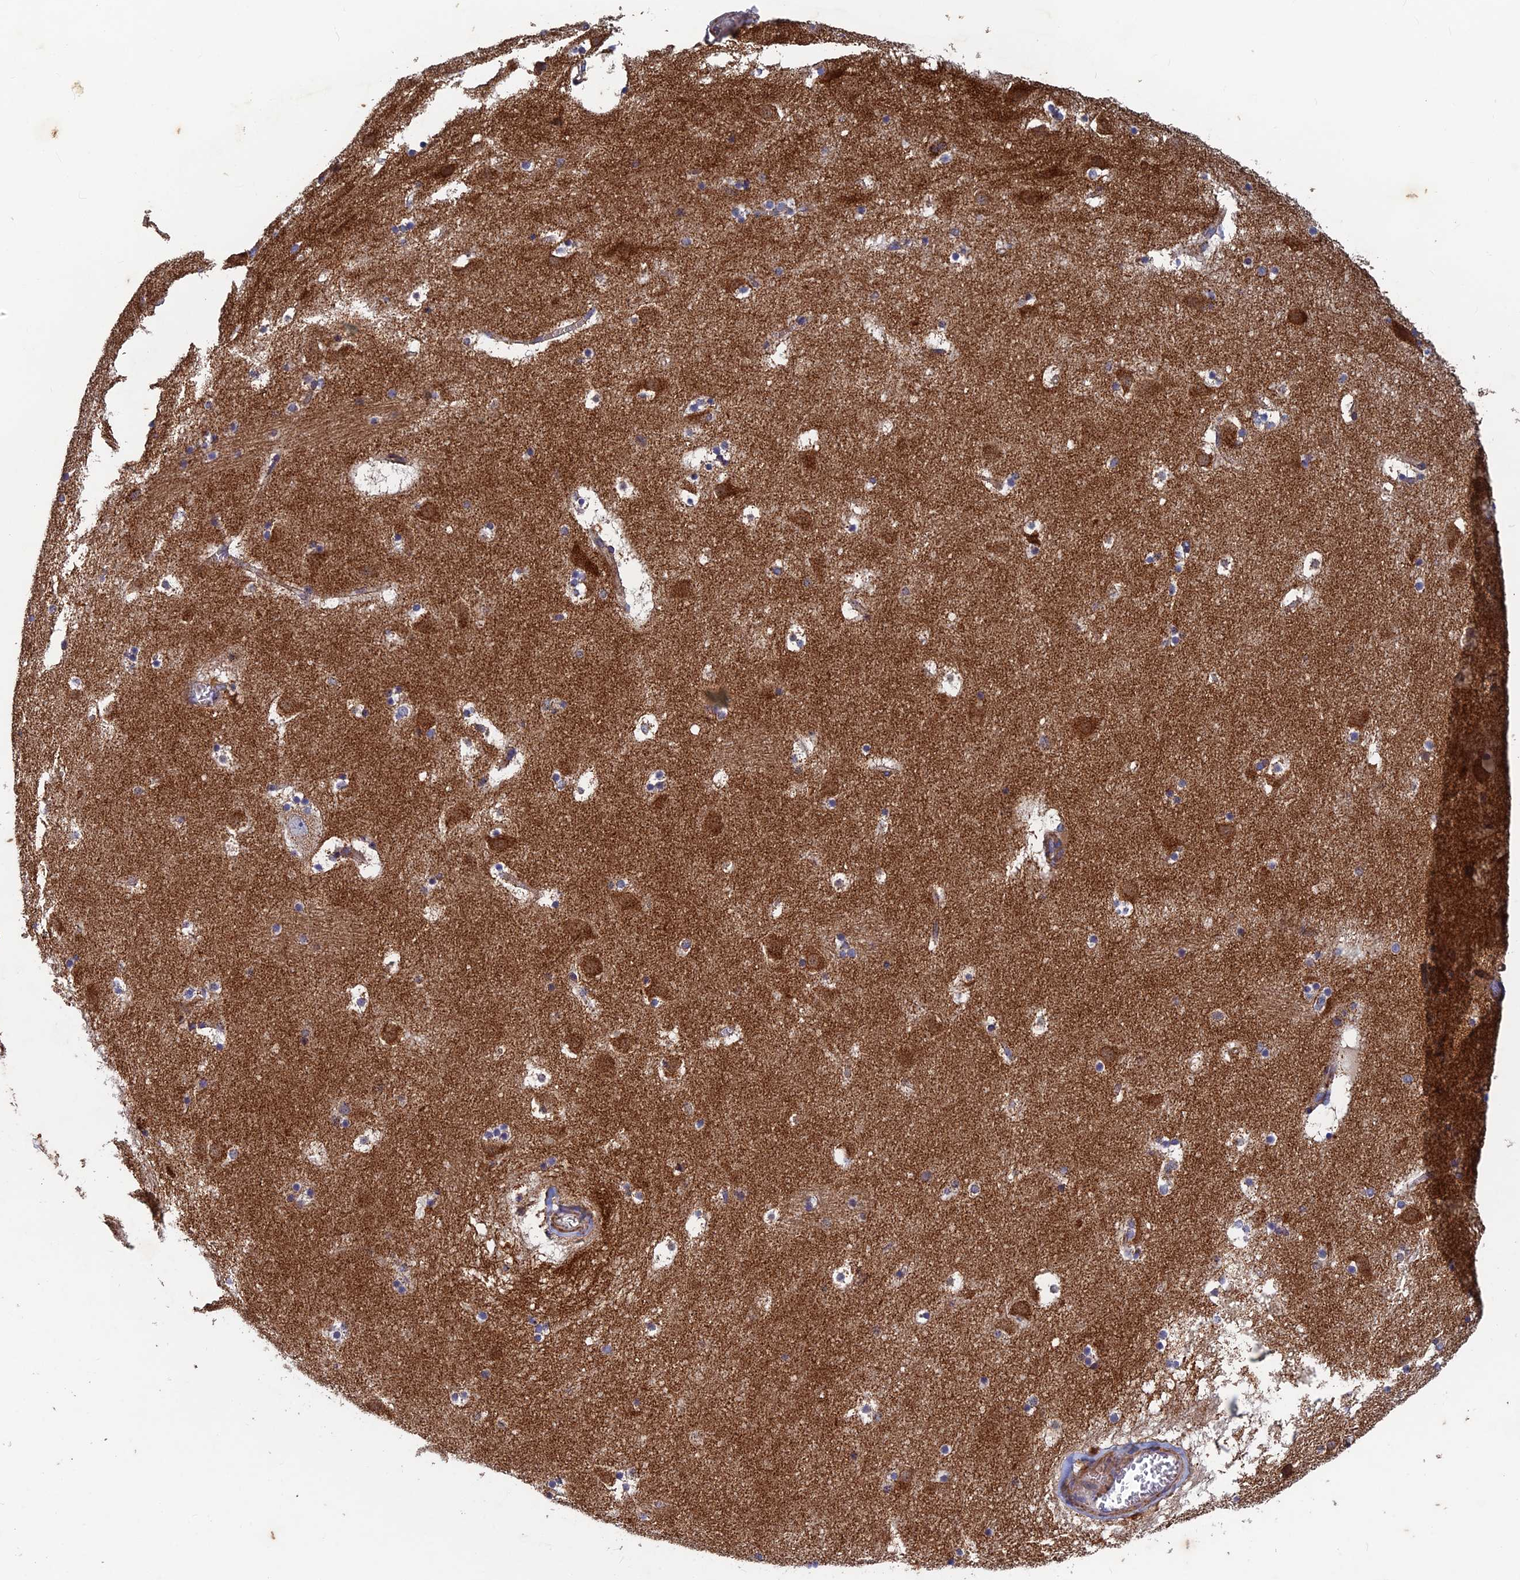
{"staining": {"intensity": "moderate", "quantity": "<25%", "location": "cytoplasmic/membranous"}, "tissue": "caudate", "cell_type": "Glial cells", "image_type": "normal", "snomed": [{"axis": "morphology", "description": "Normal tissue, NOS"}, {"axis": "topography", "description": "Lateral ventricle wall"}], "caption": "The micrograph demonstrates staining of normal caudate, revealing moderate cytoplasmic/membranous protein expression (brown color) within glial cells.", "gene": "AP4S1", "patient": {"sex": "male", "age": 45}}